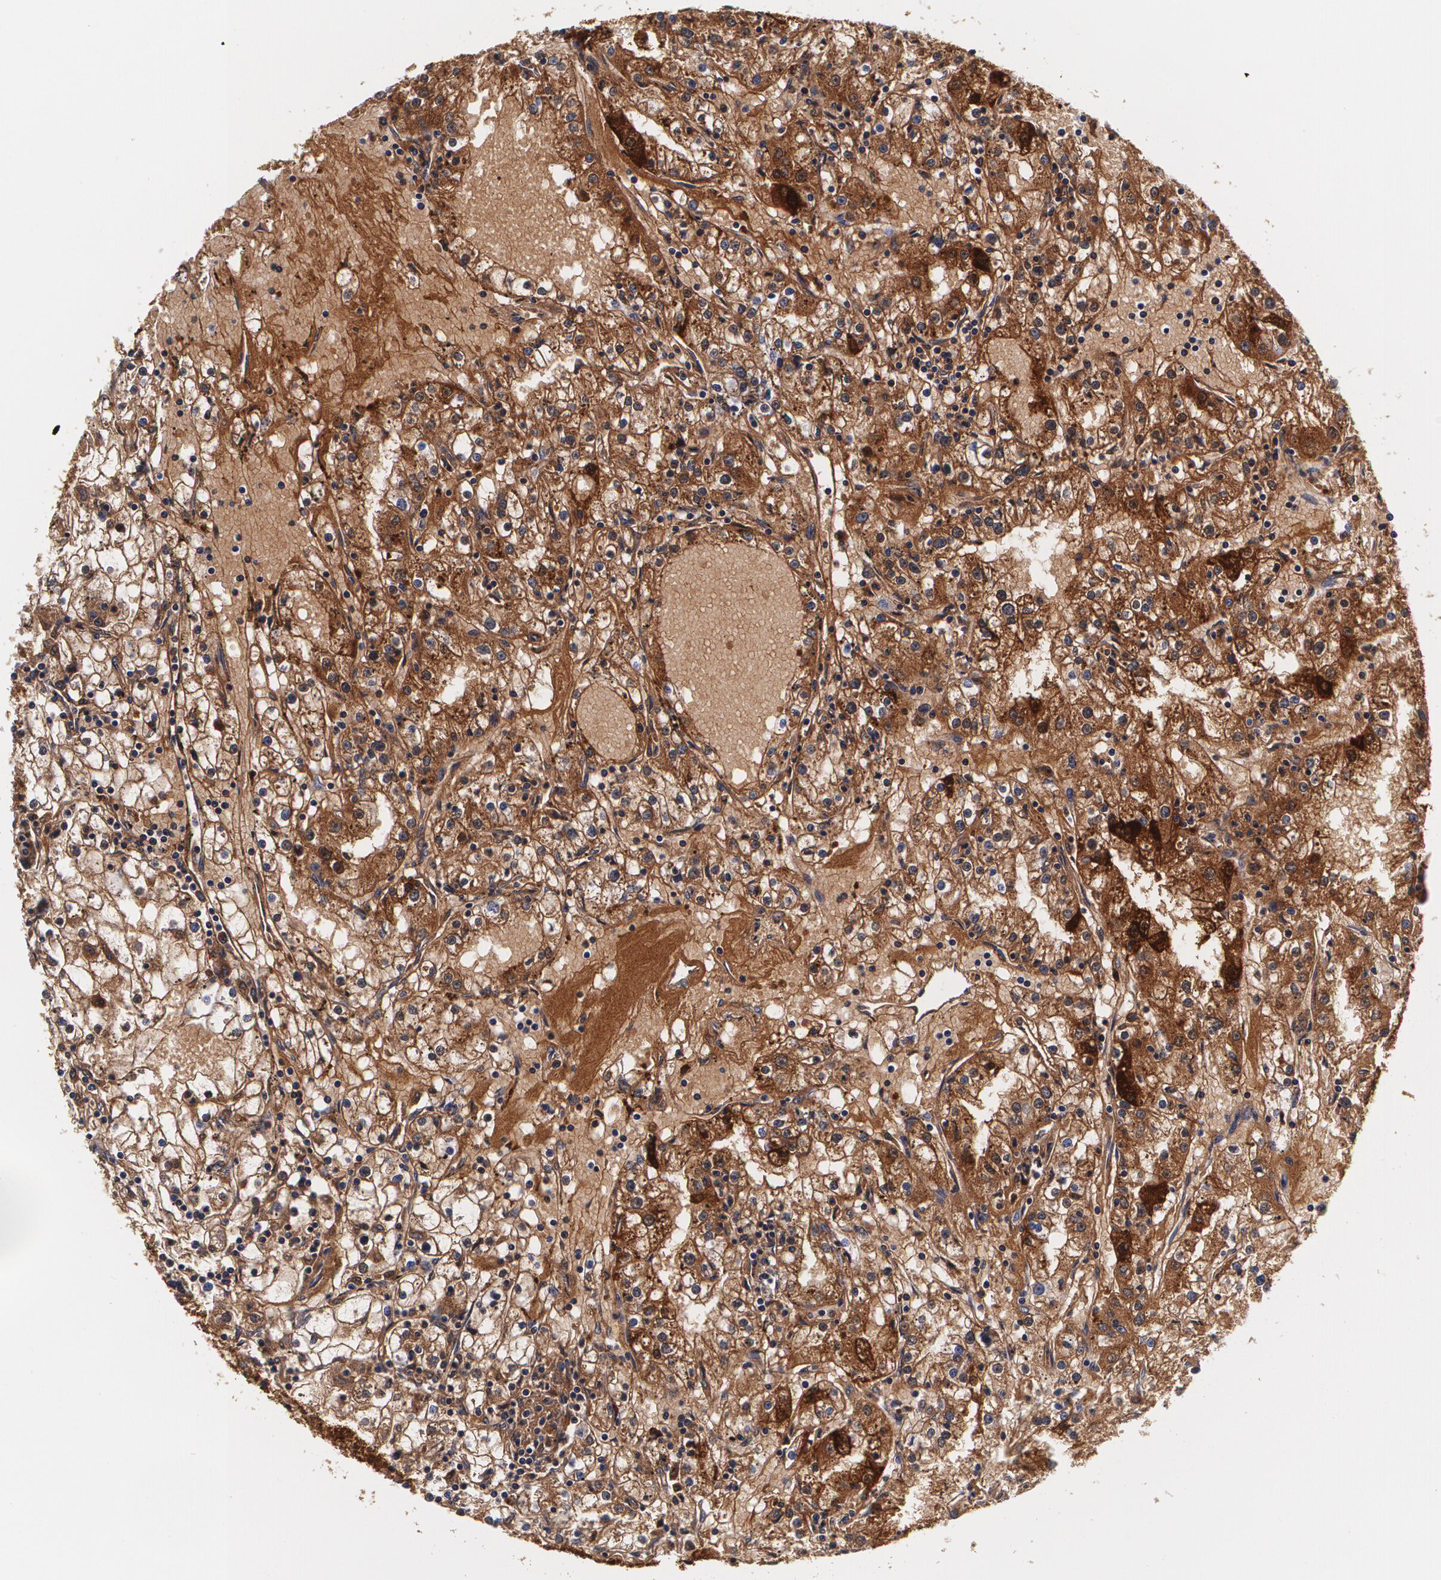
{"staining": {"intensity": "moderate", "quantity": ">75%", "location": "cytoplasmic/membranous"}, "tissue": "renal cancer", "cell_type": "Tumor cells", "image_type": "cancer", "snomed": [{"axis": "morphology", "description": "Adenocarcinoma, NOS"}, {"axis": "topography", "description": "Kidney"}], "caption": "Immunohistochemistry histopathology image of human renal cancer stained for a protein (brown), which demonstrates medium levels of moderate cytoplasmic/membranous expression in approximately >75% of tumor cells.", "gene": "TTR", "patient": {"sex": "male", "age": 56}}